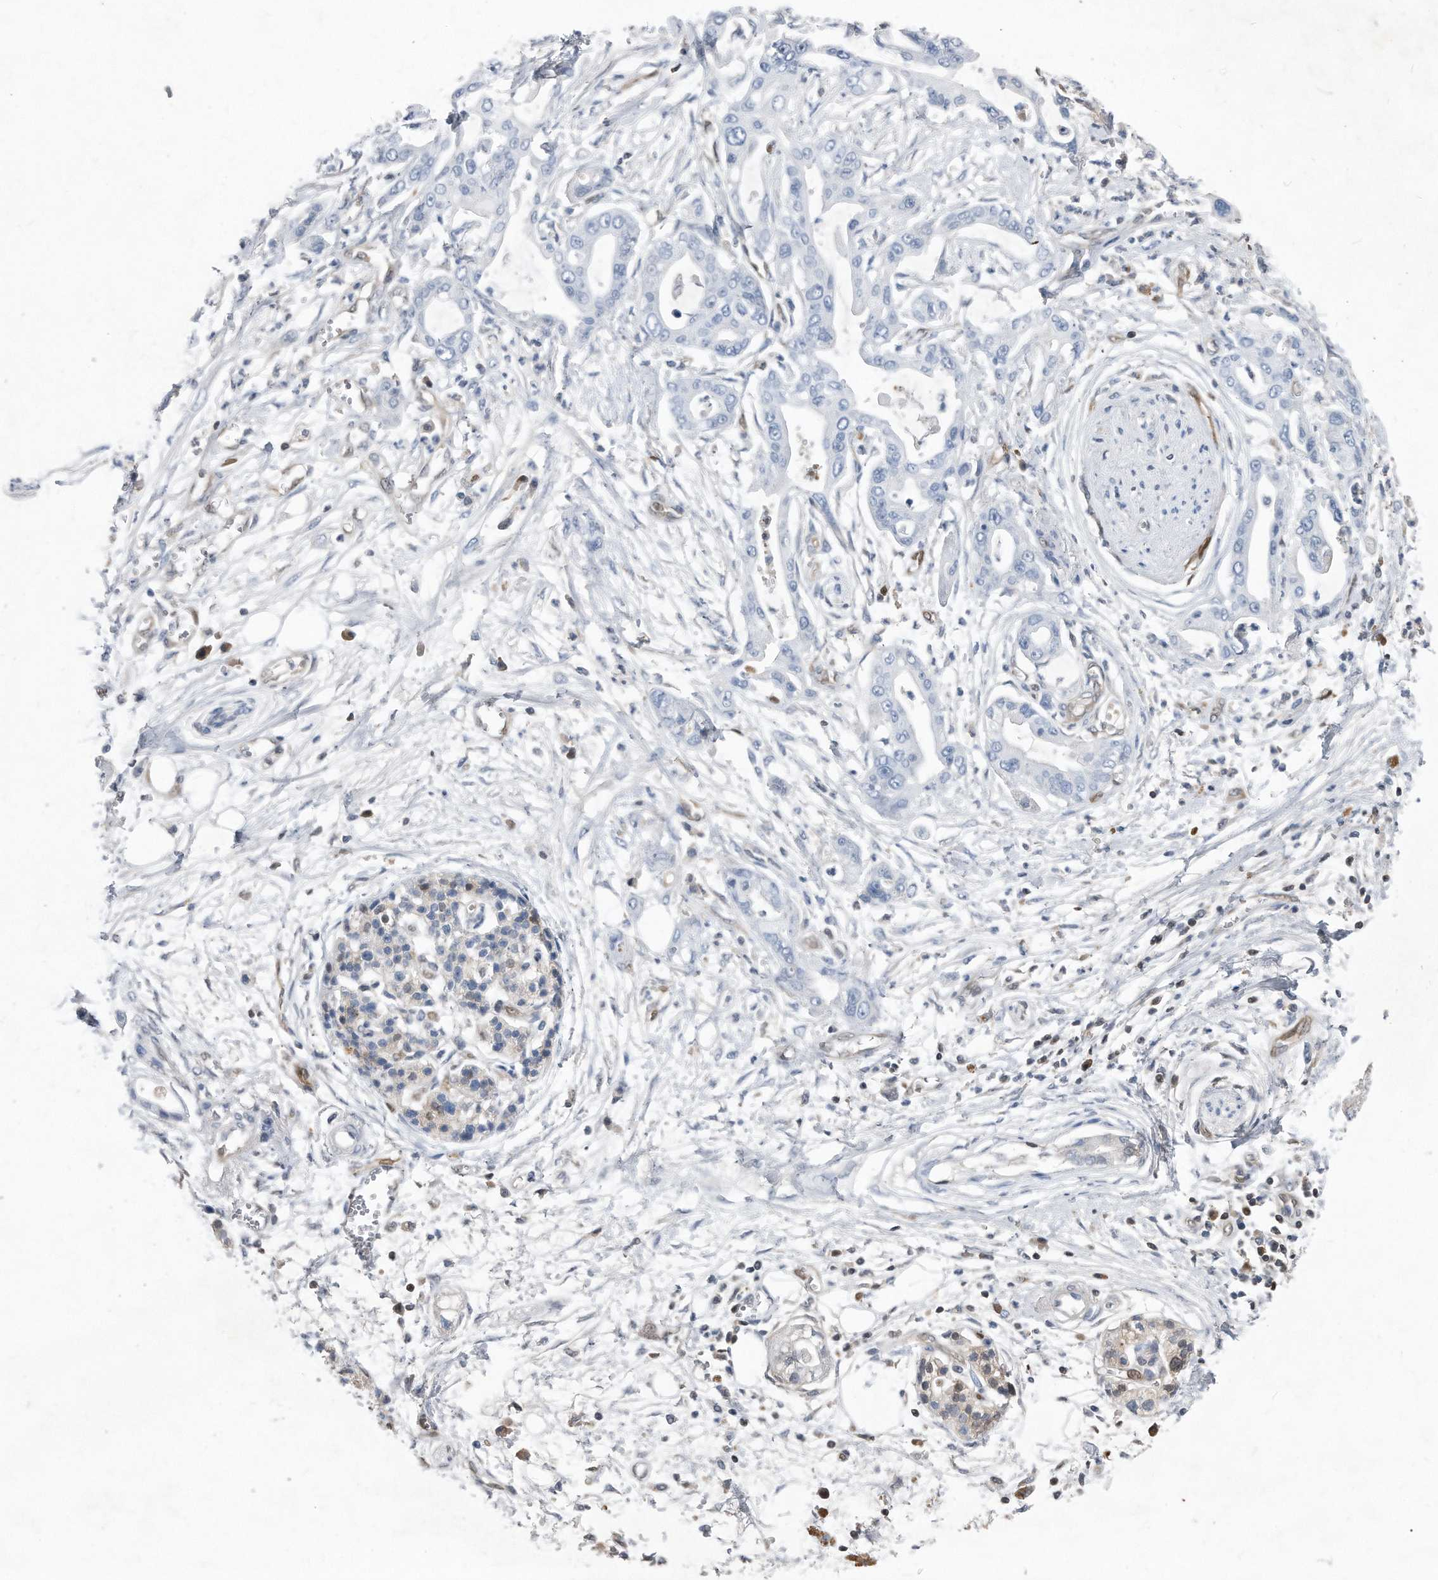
{"staining": {"intensity": "negative", "quantity": "none", "location": "none"}, "tissue": "pancreatic cancer", "cell_type": "Tumor cells", "image_type": "cancer", "snomed": [{"axis": "morphology", "description": "Adenocarcinoma, NOS"}, {"axis": "topography", "description": "Pancreas"}], "caption": "Immunohistochemistry photomicrograph of neoplastic tissue: human pancreatic adenocarcinoma stained with DAB (3,3'-diaminobenzidine) displays no significant protein staining in tumor cells.", "gene": "MAP2K6", "patient": {"sex": "male", "age": 68}}